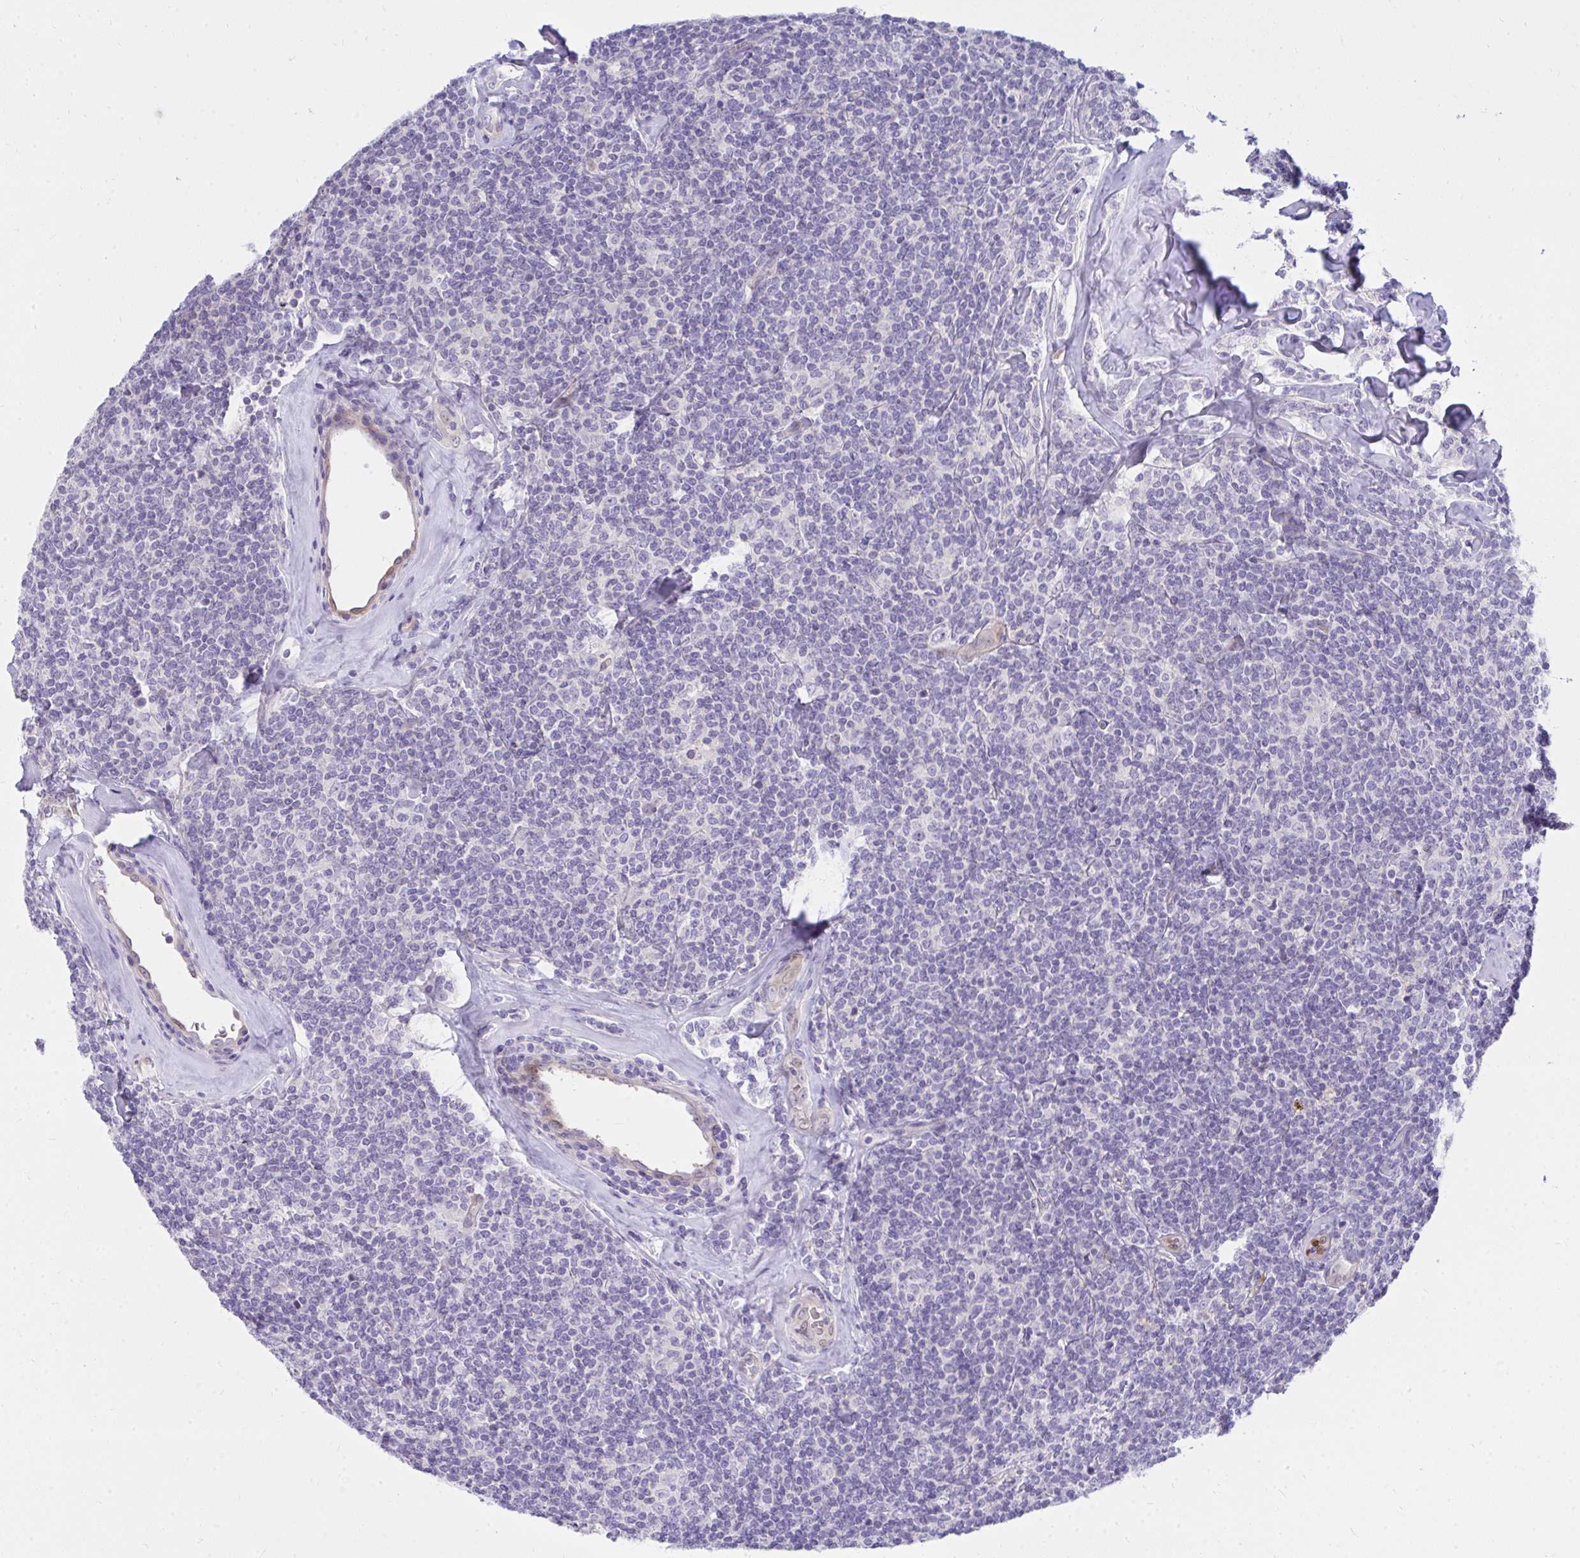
{"staining": {"intensity": "negative", "quantity": "none", "location": "none"}, "tissue": "lymphoma", "cell_type": "Tumor cells", "image_type": "cancer", "snomed": [{"axis": "morphology", "description": "Malignant lymphoma, non-Hodgkin's type, Low grade"}, {"axis": "topography", "description": "Lymph node"}], "caption": "Immunohistochemical staining of lymphoma demonstrates no significant positivity in tumor cells.", "gene": "LRRC36", "patient": {"sex": "female", "age": 56}}